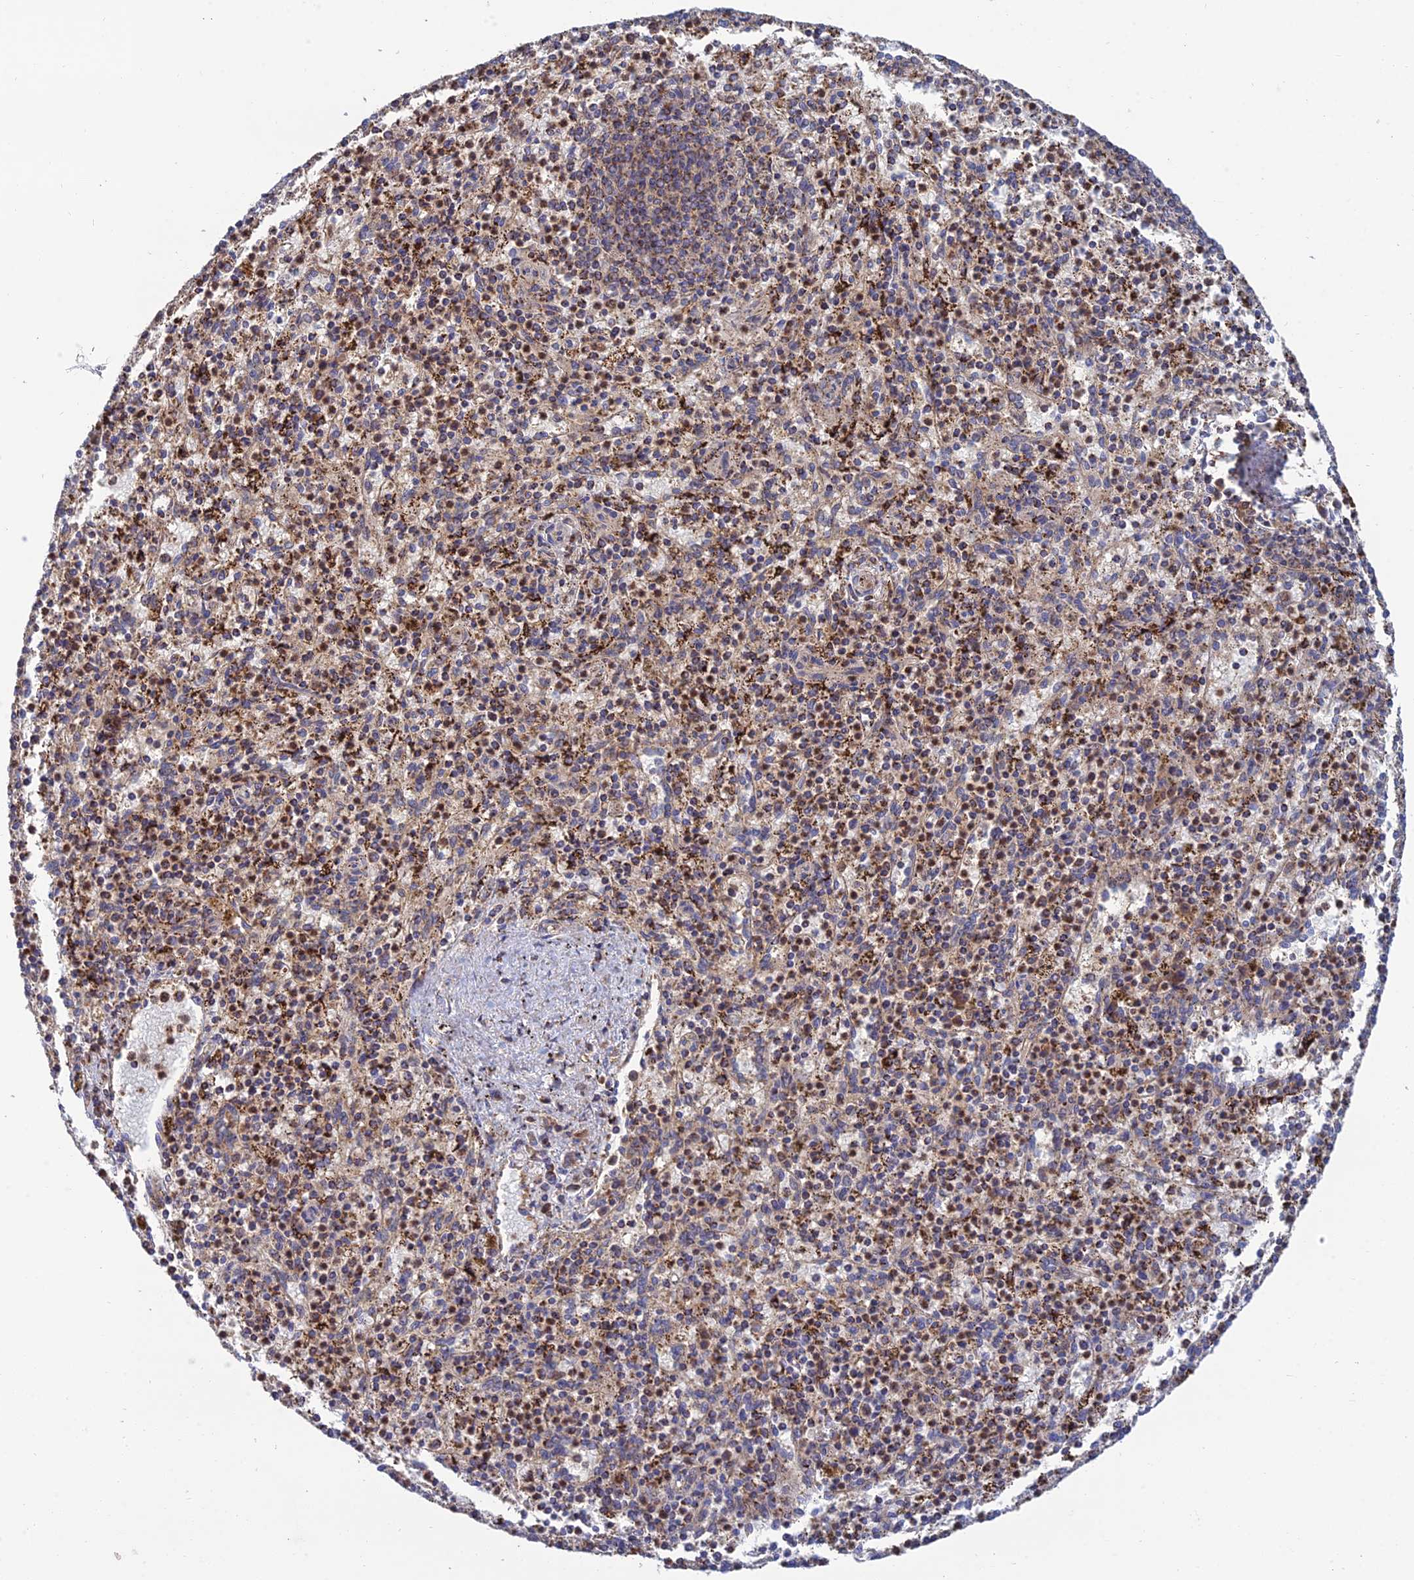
{"staining": {"intensity": "strong", "quantity": "25%-75%", "location": "cytoplasmic/membranous"}, "tissue": "spleen", "cell_type": "Cells in red pulp", "image_type": "normal", "snomed": [{"axis": "morphology", "description": "Normal tissue, NOS"}, {"axis": "topography", "description": "Spleen"}], "caption": "This is a histology image of immunohistochemistry staining of benign spleen, which shows strong expression in the cytoplasmic/membranous of cells in red pulp.", "gene": "RIC8B", "patient": {"sex": "male", "age": 72}}